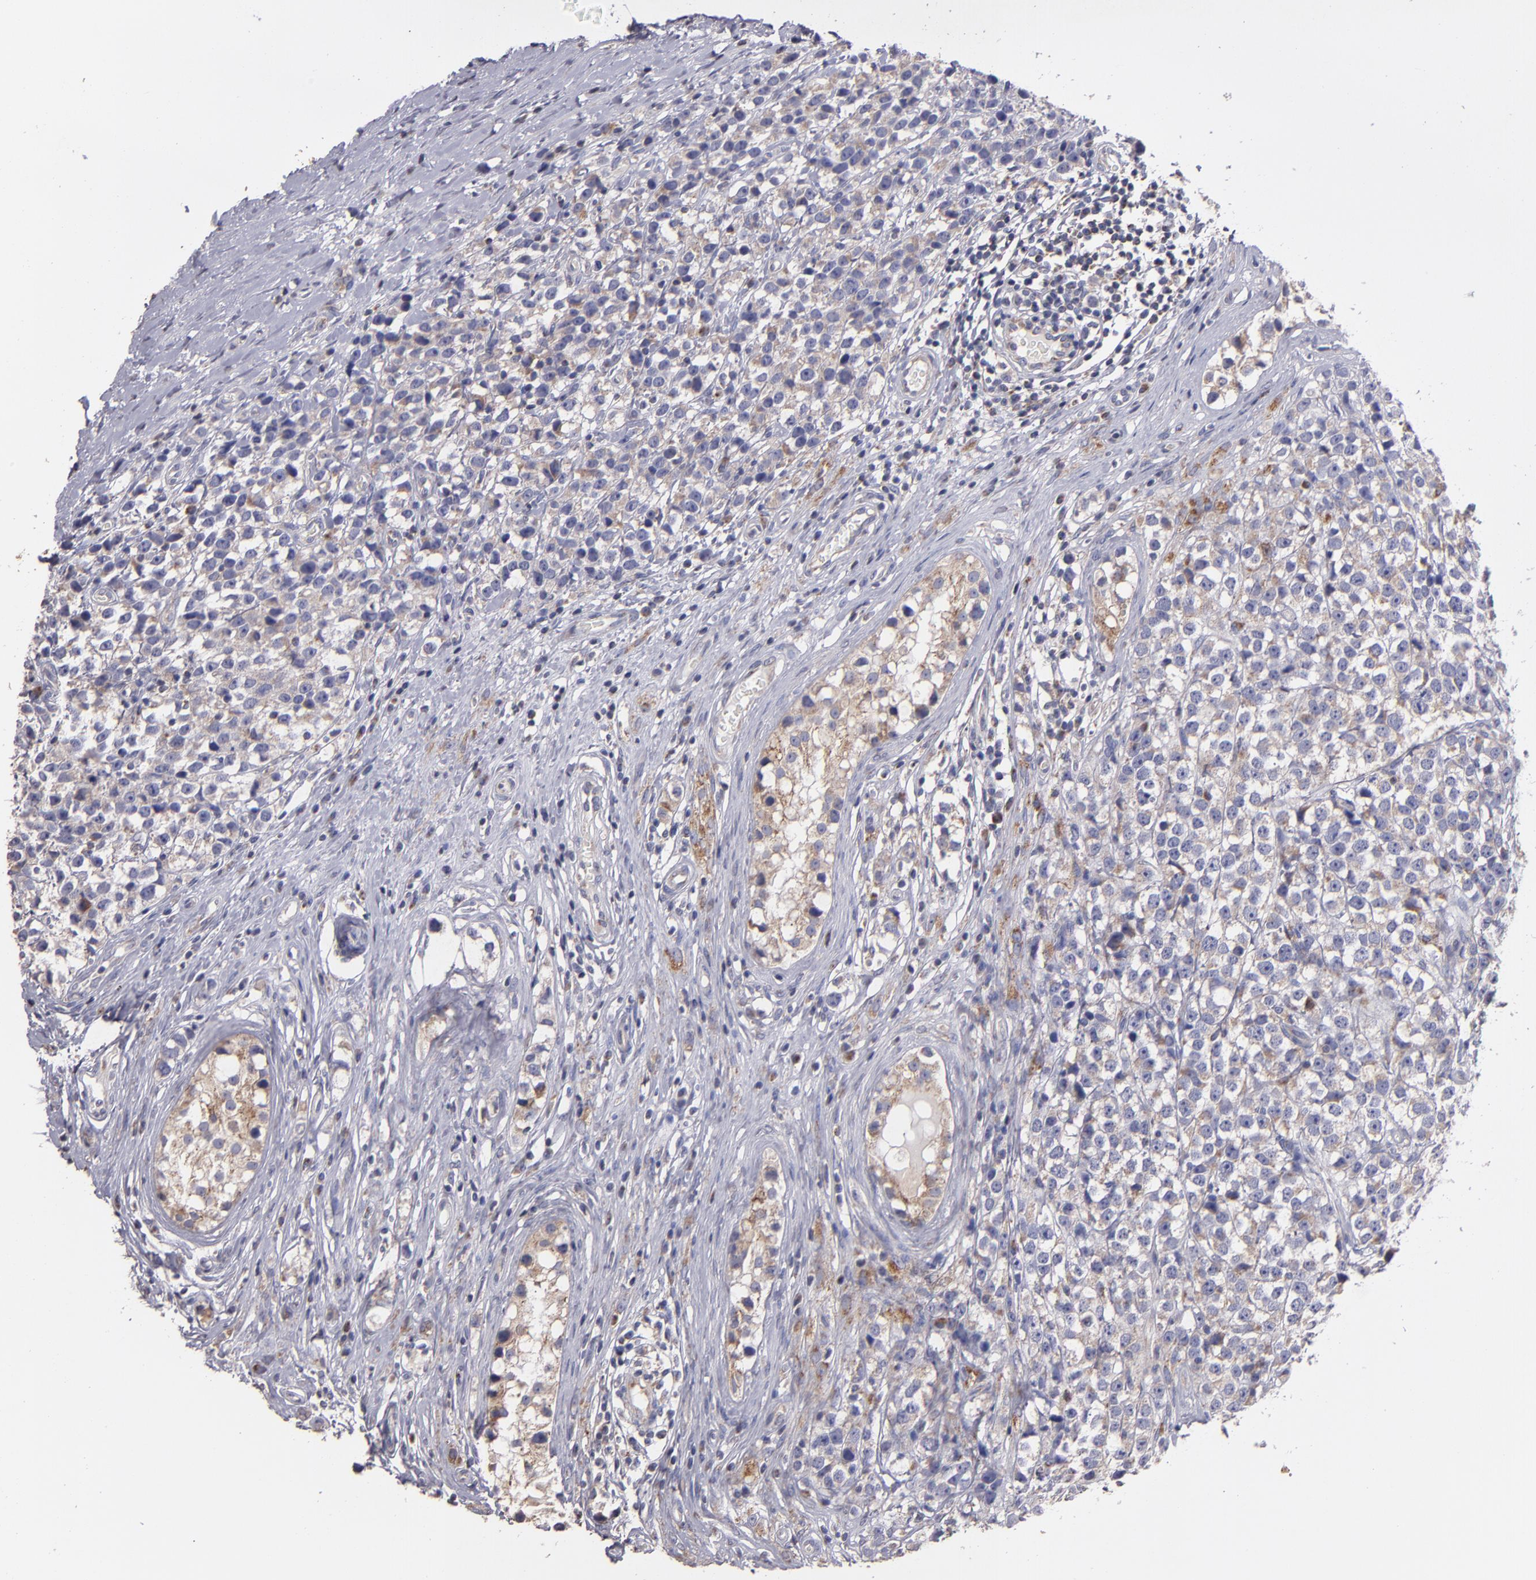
{"staining": {"intensity": "weak", "quantity": "25%-75%", "location": "cytoplasmic/membranous"}, "tissue": "testis cancer", "cell_type": "Tumor cells", "image_type": "cancer", "snomed": [{"axis": "morphology", "description": "Seminoma, NOS"}, {"axis": "topography", "description": "Testis"}], "caption": "Human testis cancer (seminoma) stained with a brown dye shows weak cytoplasmic/membranous positive positivity in approximately 25%-75% of tumor cells.", "gene": "CLTA", "patient": {"sex": "male", "age": 25}}